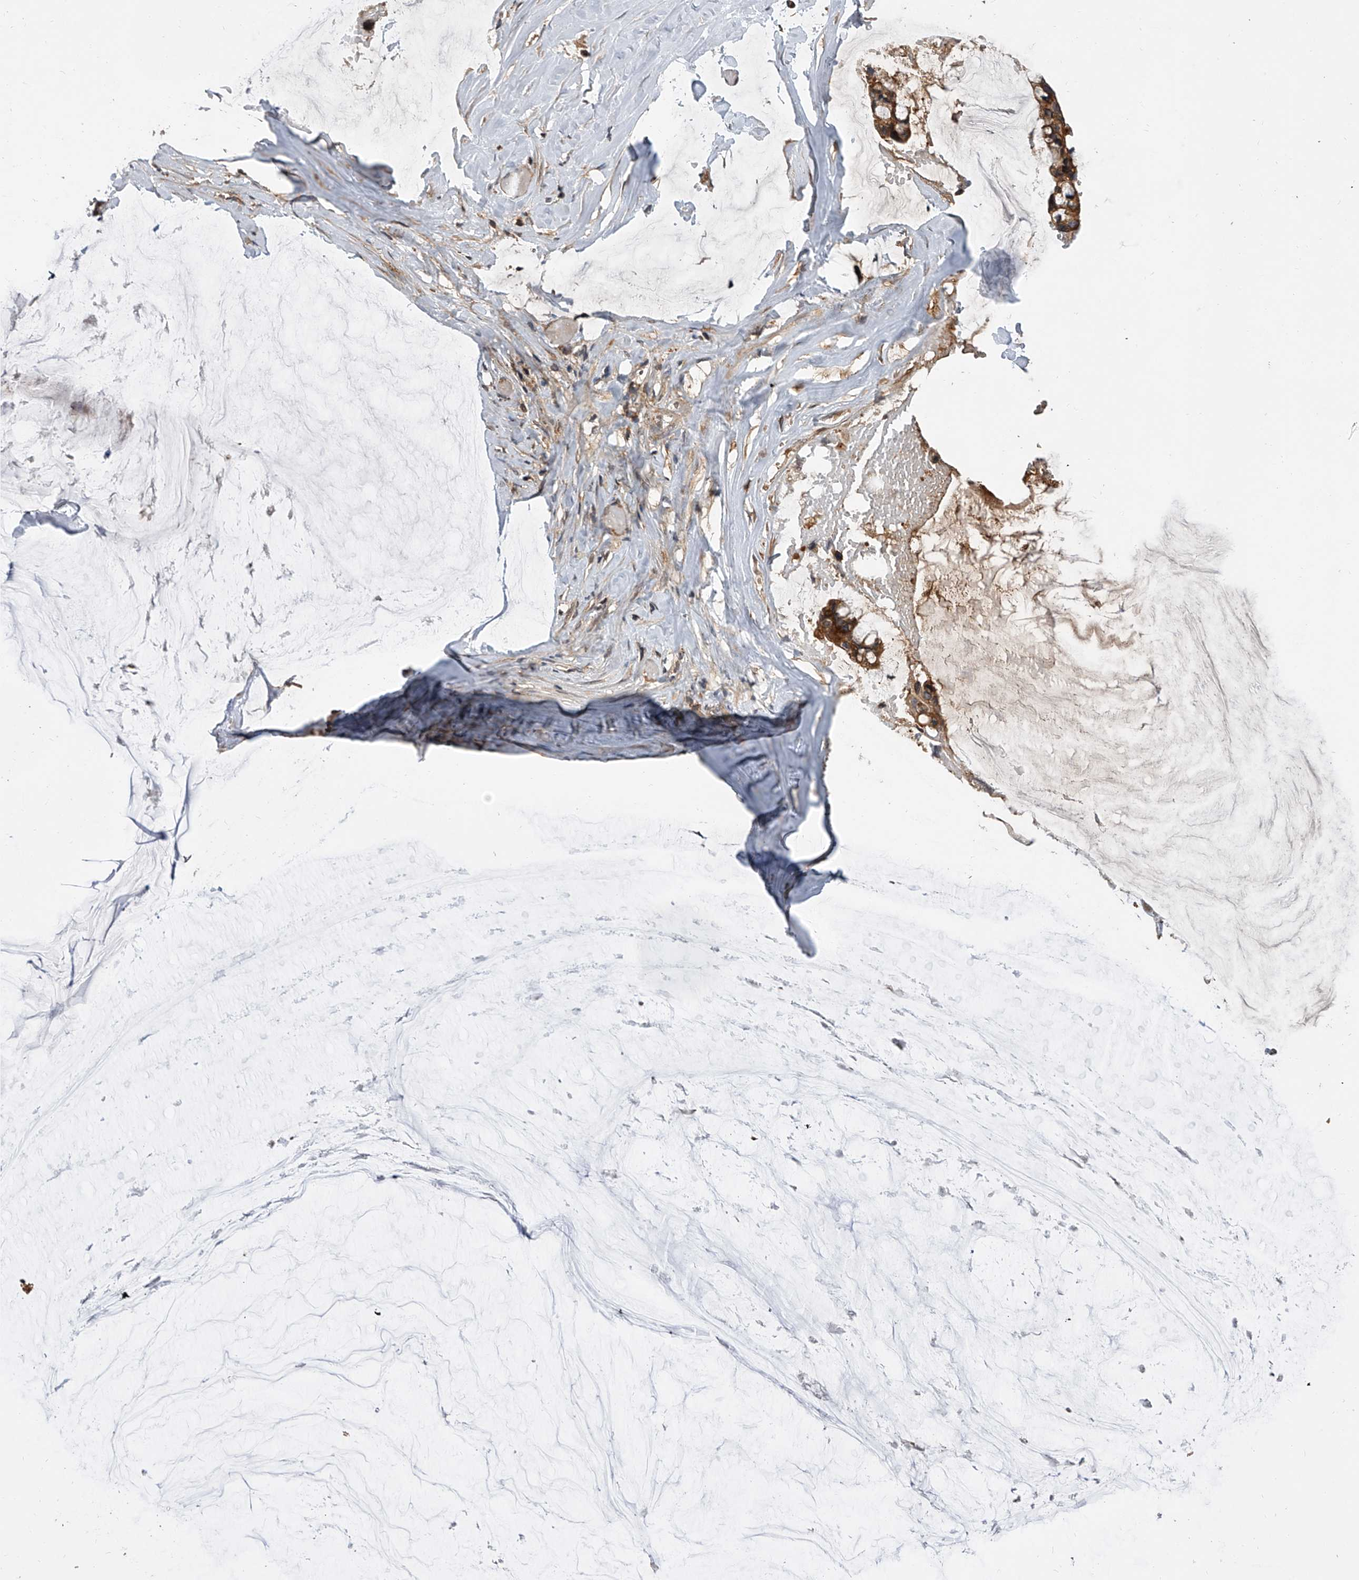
{"staining": {"intensity": "moderate", "quantity": ">75%", "location": "cytoplasmic/membranous"}, "tissue": "ovarian cancer", "cell_type": "Tumor cells", "image_type": "cancer", "snomed": [{"axis": "morphology", "description": "Cystadenocarcinoma, mucinous, NOS"}, {"axis": "topography", "description": "Ovary"}], "caption": "Human mucinous cystadenocarcinoma (ovarian) stained for a protein (brown) displays moderate cytoplasmic/membranous positive expression in approximately >75% of tumor cells.", "gene": "USP47", "patient": {"sex": "female", "age": 39}}